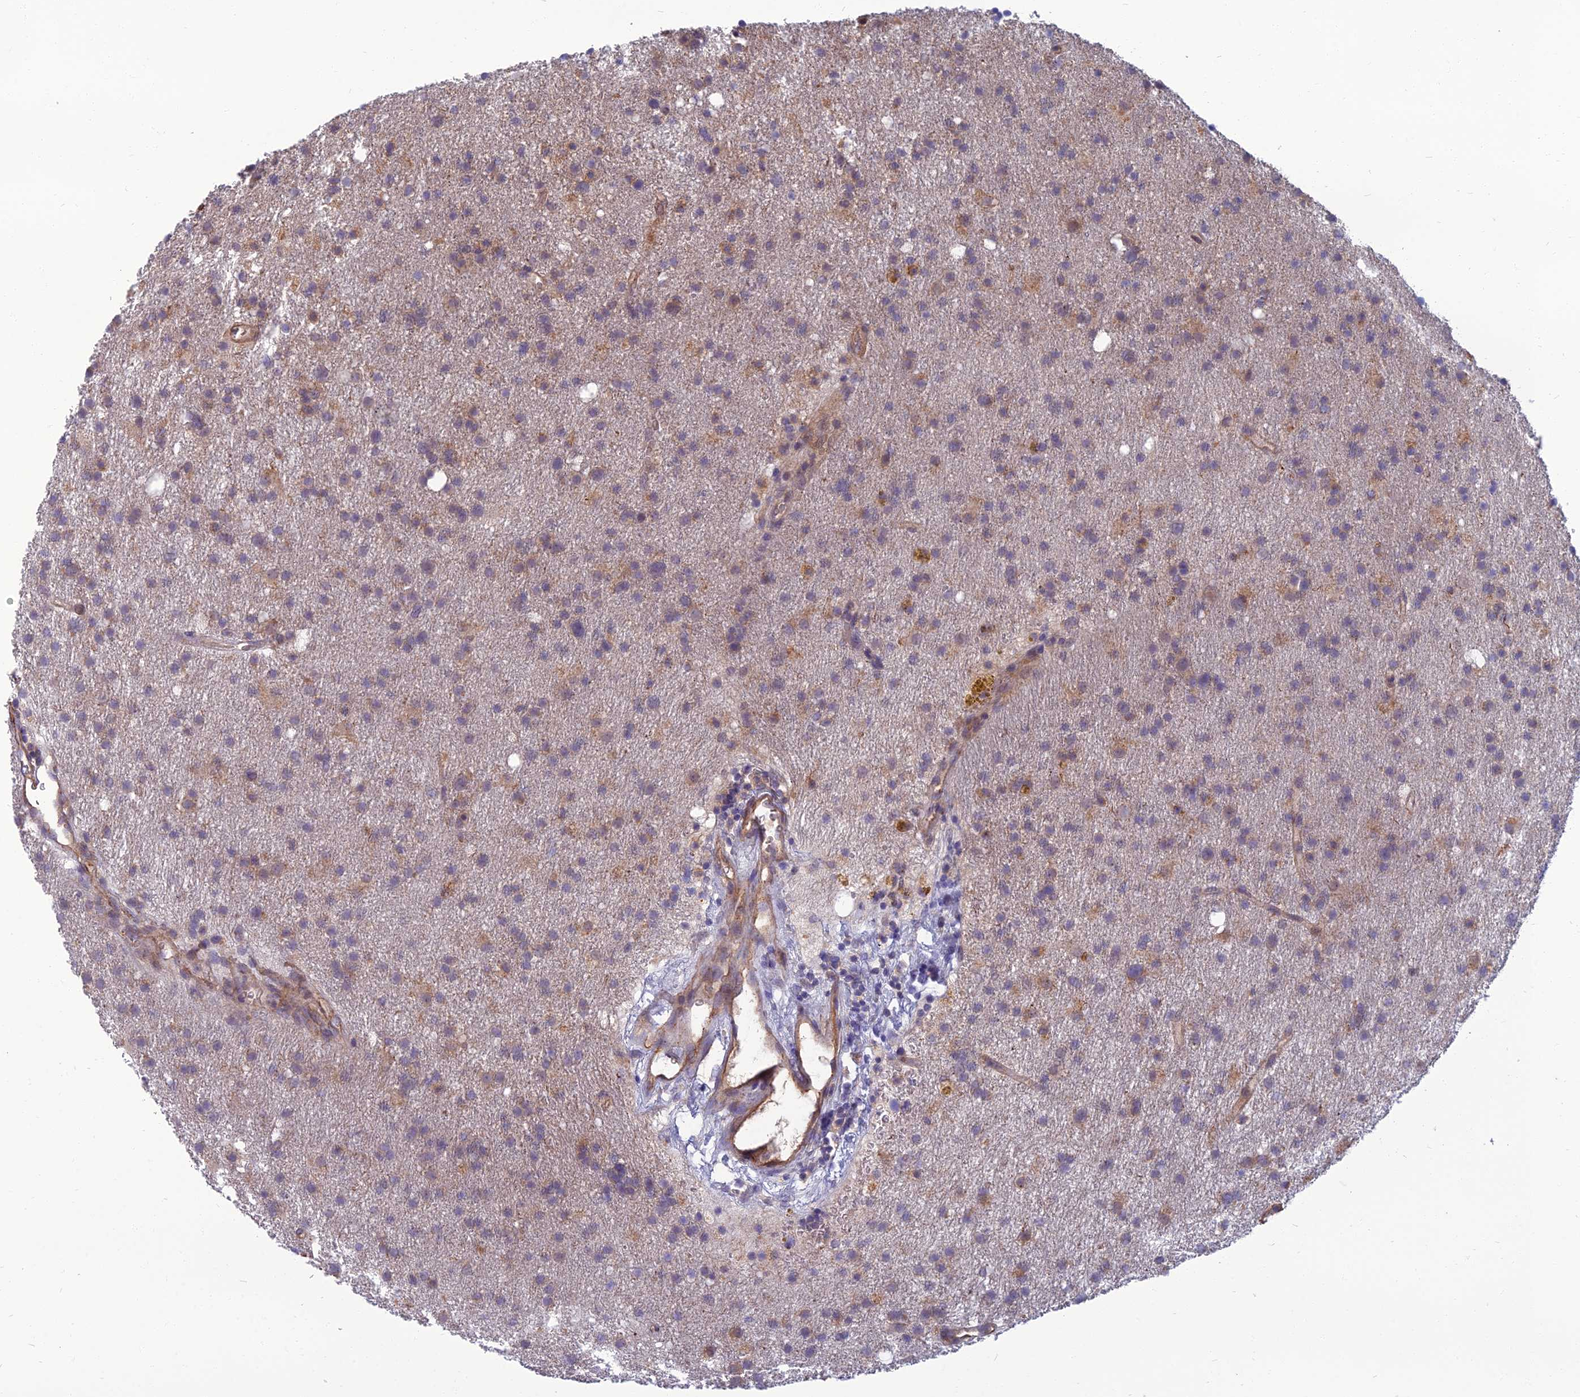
{"staining": {"intensity": "weak", "quantity": "25%-75%", "location": "cytoplasmic/membranous"}, "tissue": "glioma", "cell_type": "Tumor cells", "image_type": "cancer", "snomed": [{"axis": "morphology", "description": "Glioma, malignant, High grade"}, {"axis": "topography", "description": "Brain"}], "caption": "Tumor cells display low levels of weak cytoplasmic/membranous expression in about 25%-75% of cells in malignant glioma (high-grade). (DAB (3,3'-diaminobenzidine) IHC, brown staining for protein, blue staining for nuclei).", "gene": "WDR24", "patient": {"sex": "male", "age": 77}}